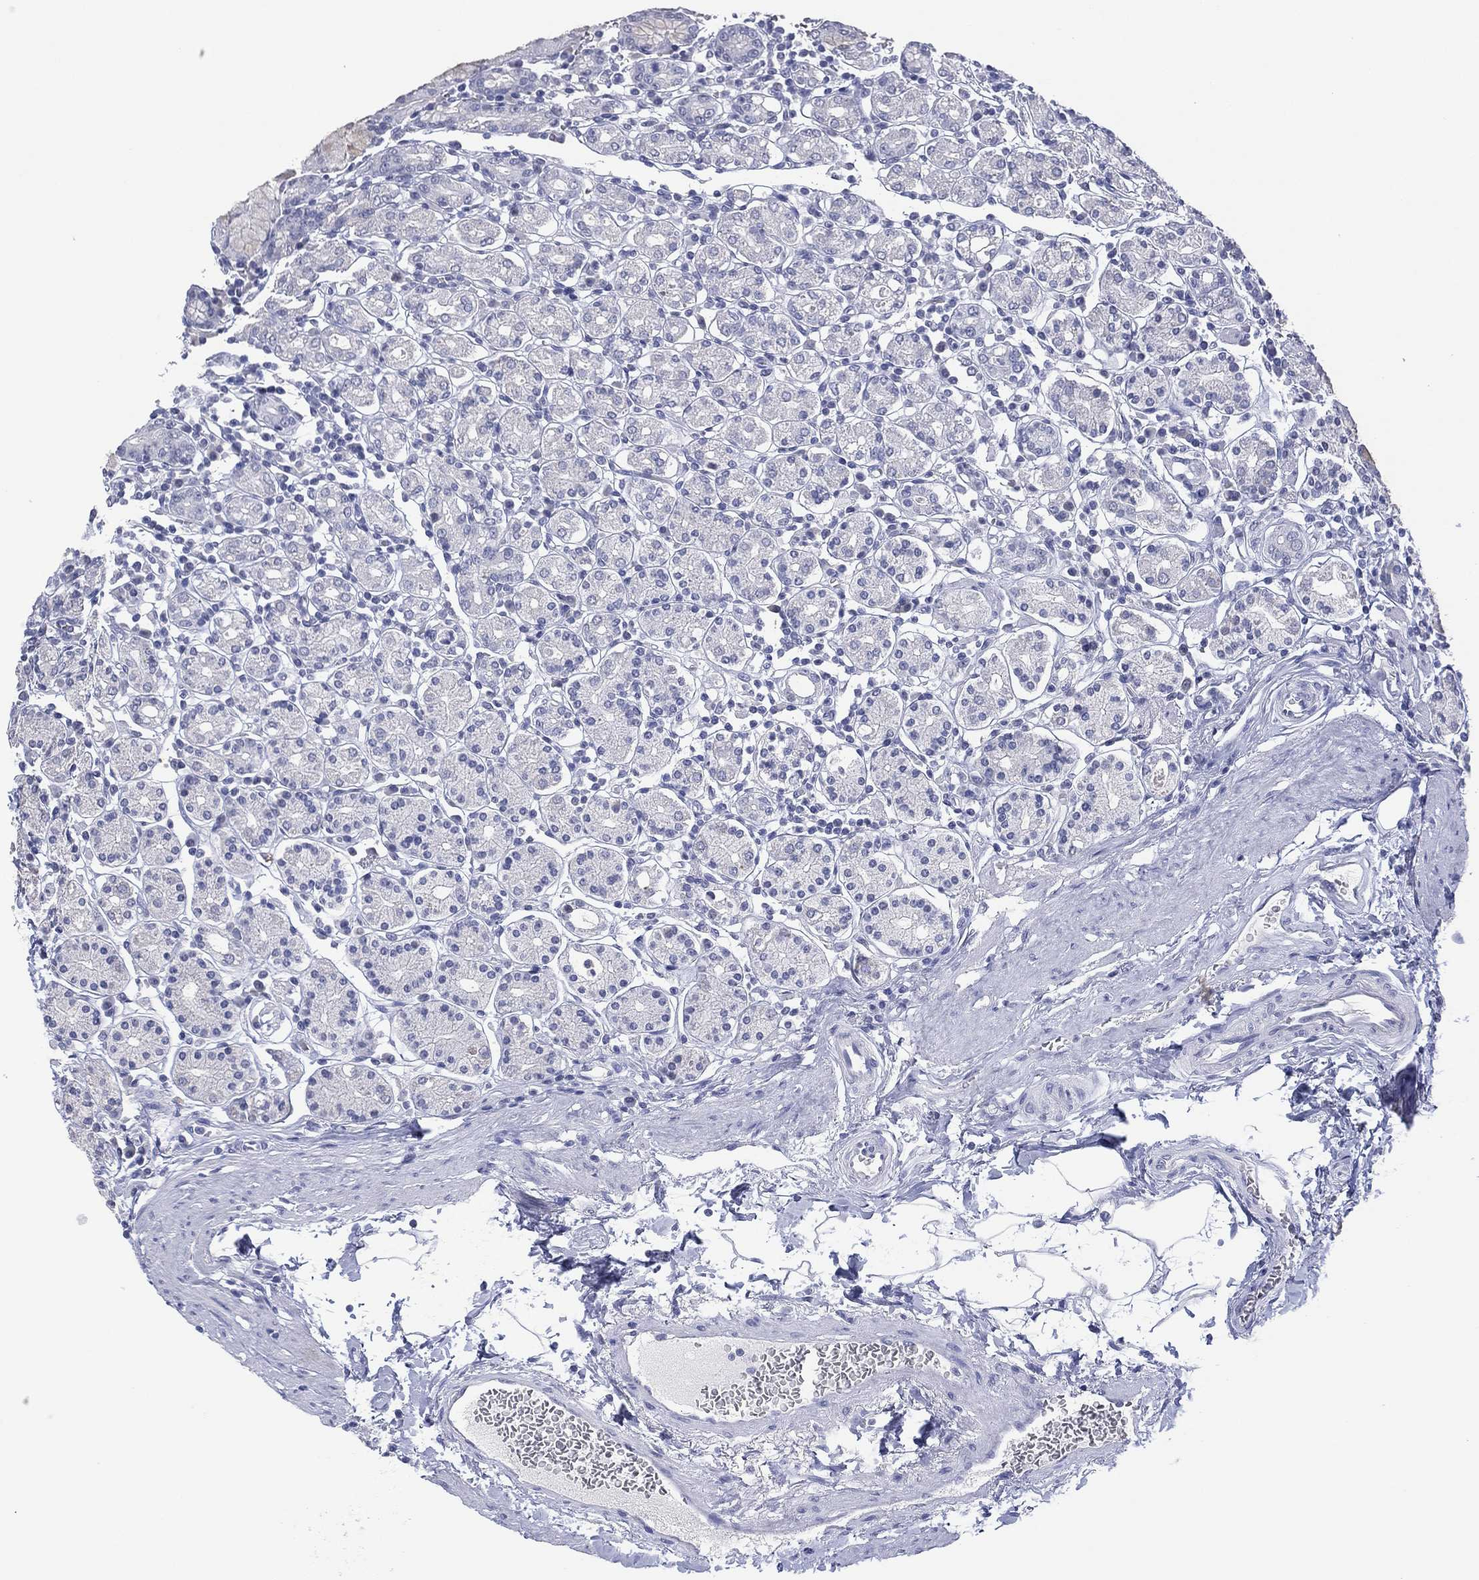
{"staining": {"intensity": "negative", "quantity": "none", "location": "none"}, "tissue": "stomach", "cell_type": "Glandular cells", "image_type": "normal", "snomed": [{"axis": "morphology", "description": "Normal tissue, NOS"}, {"axis": "topography", "description": "Stomach, upper"}, {"axis": "topography", "description": "Stomach"}], "caption": "Glandular cells are negative for brown protein staining in normal stomach. Nuclei are stained in blue.", "gene": "UTF1", "patient": {"sex": "male", "age": 62}}